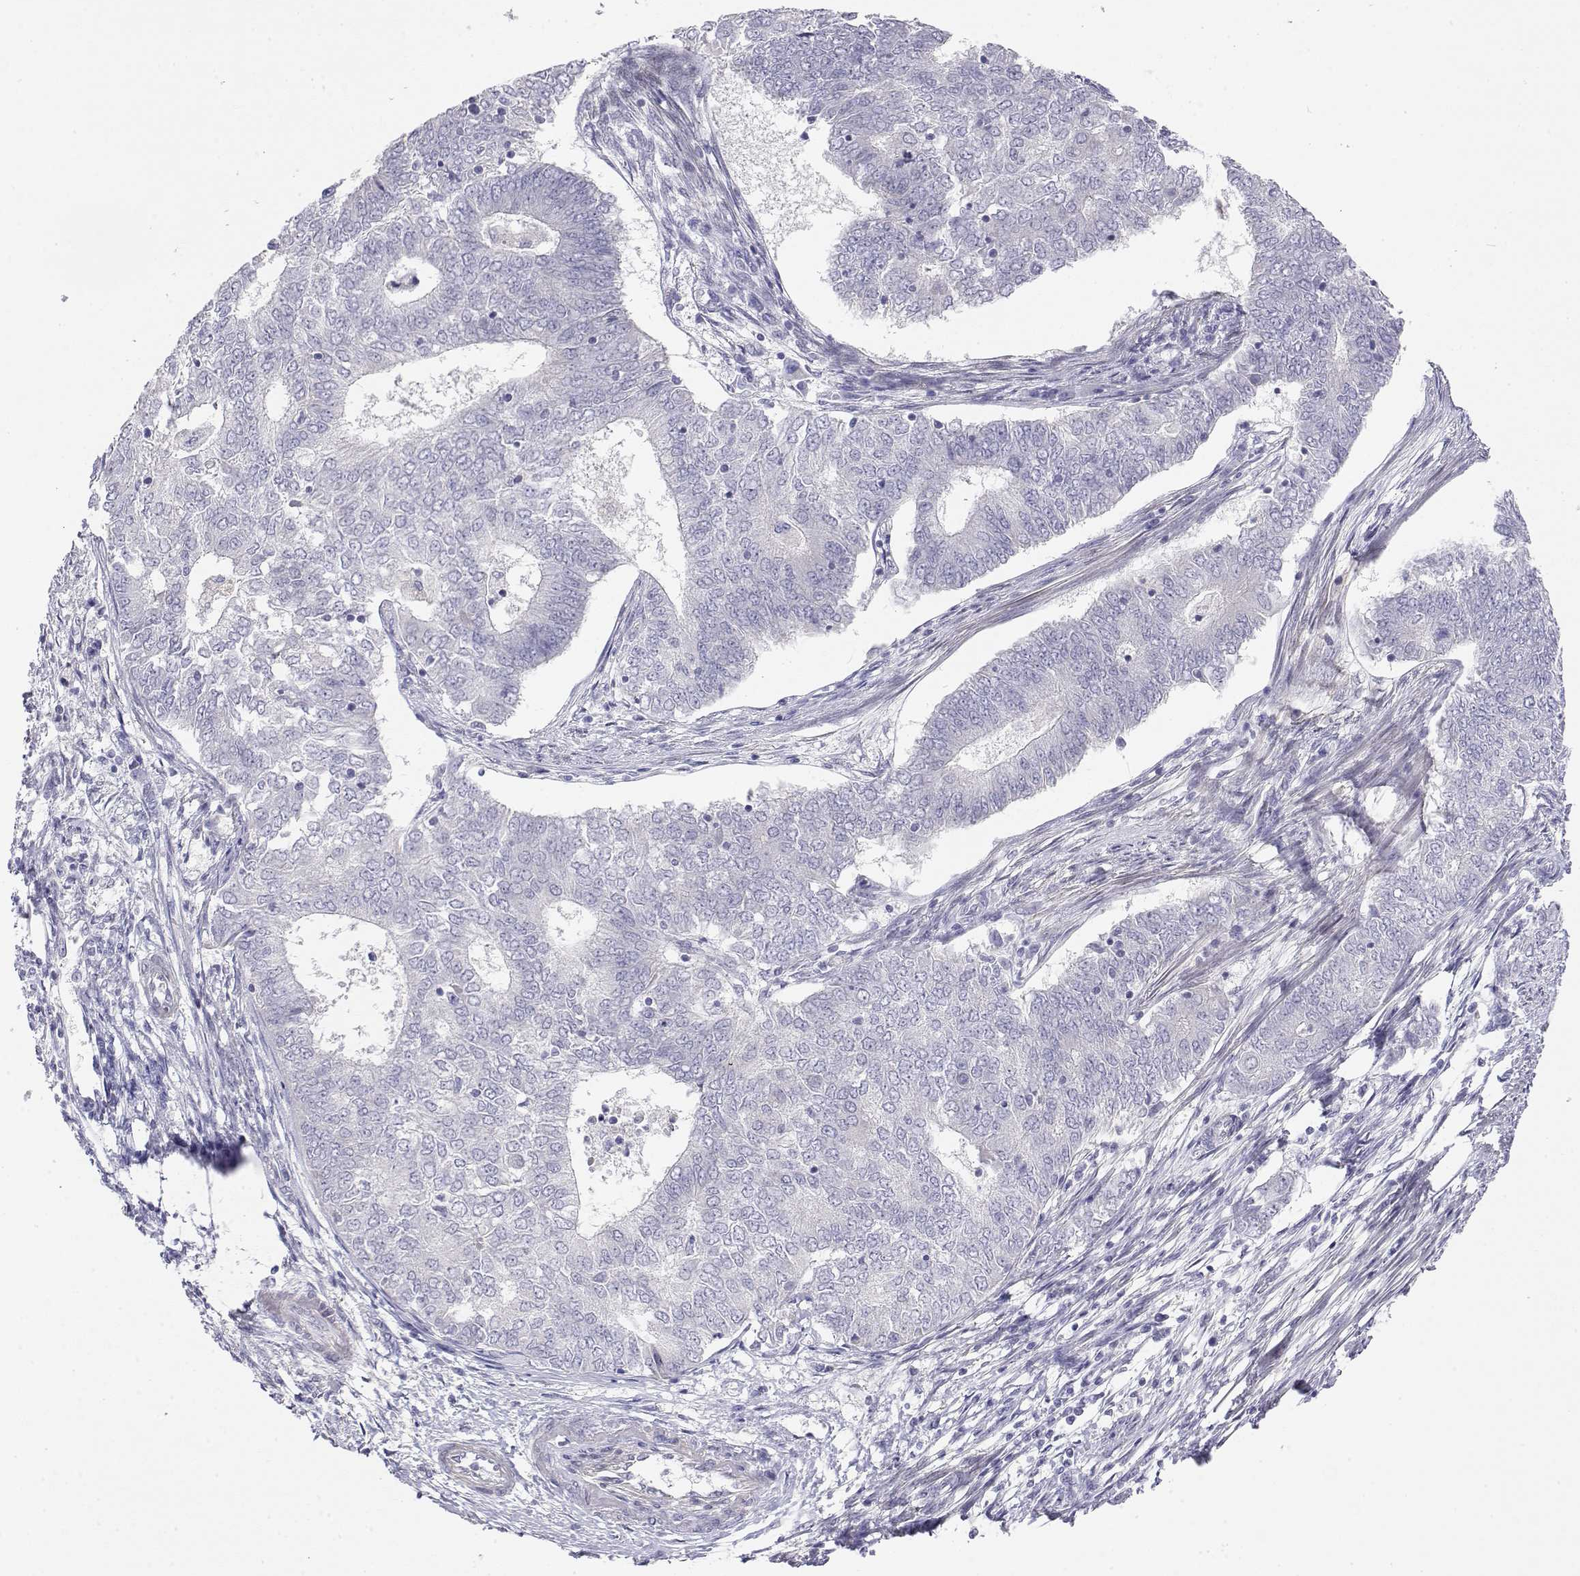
{"staining": {"intensity": "negative", "quantity": "none", "location": "none"}, "tissue": "endometrial cancer", "cell_type": "Tumor cells", "image_type": "cancer", "snomed": [{"axis": "morphology", "description": "Adenocarcinoma, NOS"}, {"axis": "topography", "description": "Endometrium"}], "caption": "Immunohistochemical staining of human endometrial cancer (adenocarcinoma) displays no significant expression in tumor cells.", "gene": "GGACT", "patient": {"sex": "female", "age": 62}}